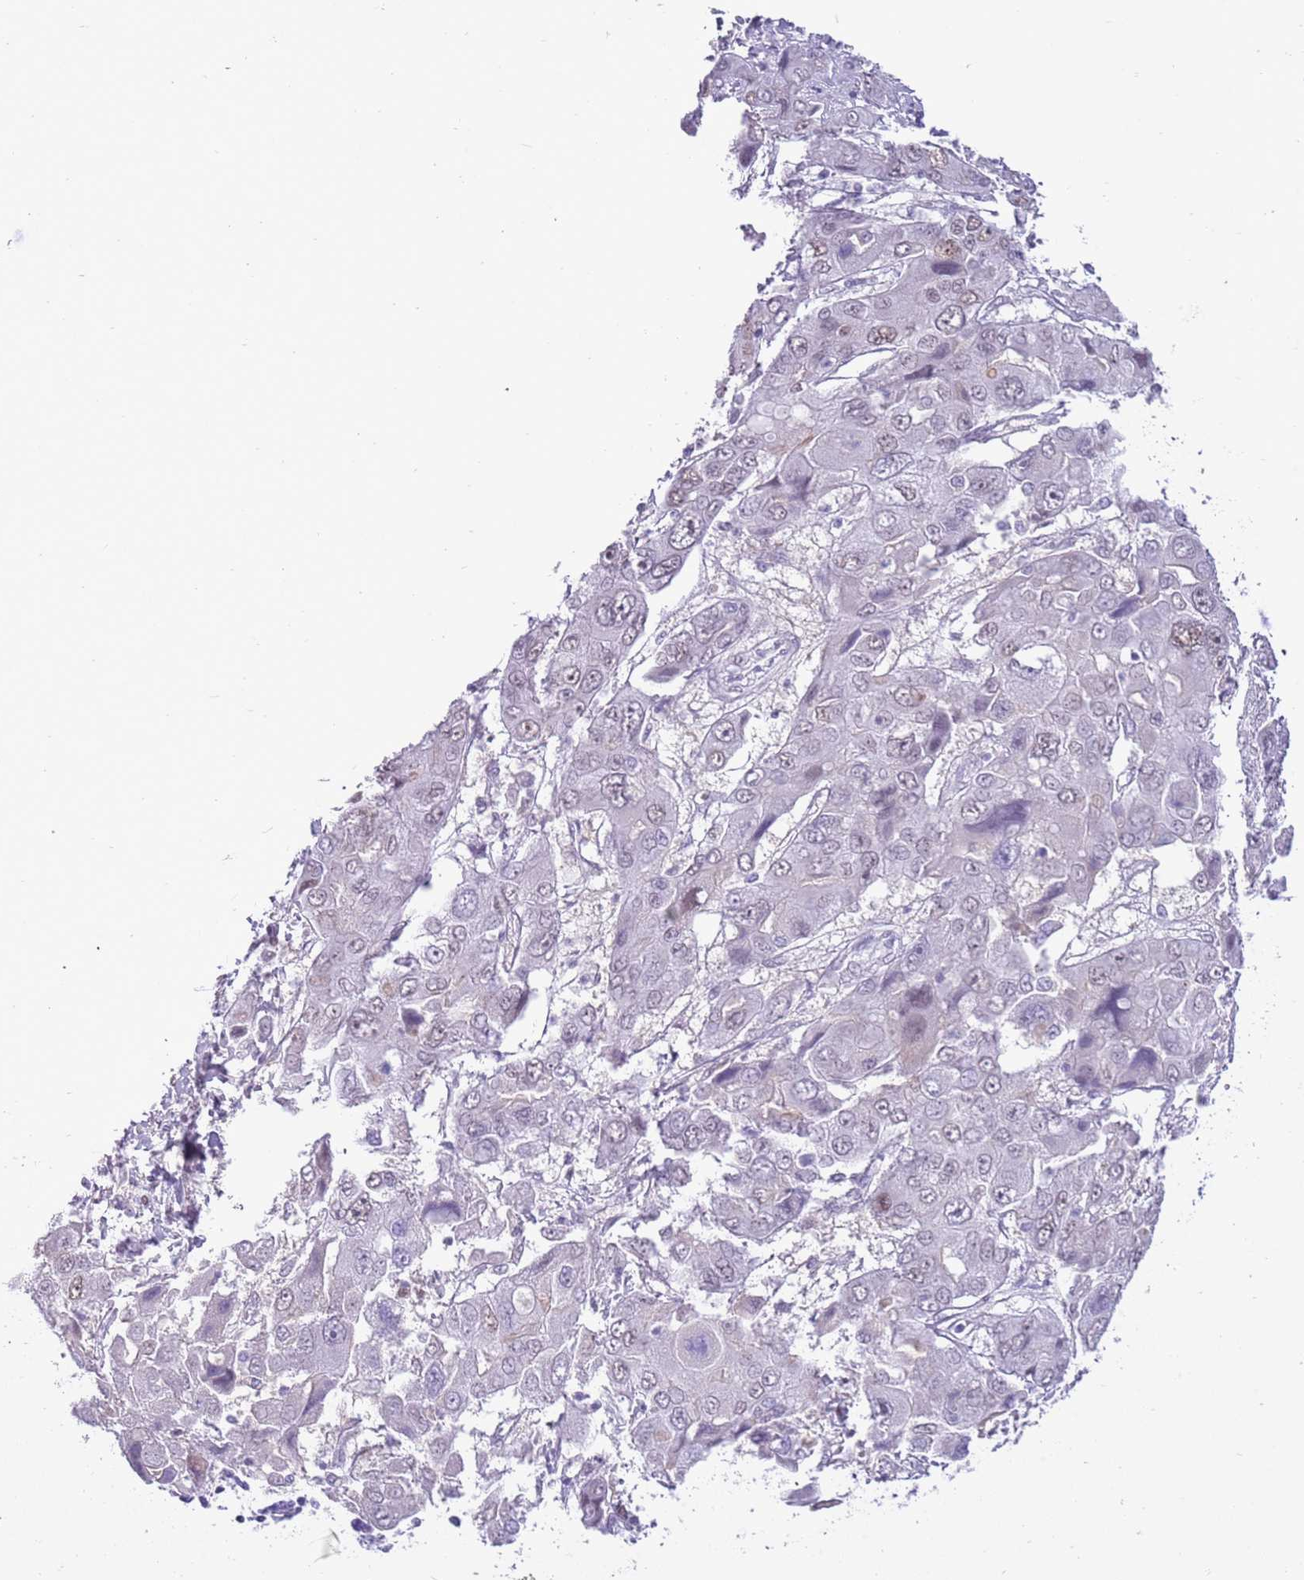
{"staining": {"intensity": "weak", "quantity": "<25%", "location": "nuclear"}, "tissue": "liver cancer", "cell_type": "Tumor cells", "image_type": "cancer", "snomed": [{"axis": "morphology", "description": "Cholangiocarcinoma"}, {"axis": "topography", "description": "Liver"}], "caption": "A photomicrograph of human liver cholangiocarcinoma is negative for staining in tumor cells.", "gene": "PPP1R17", "patient": {"sex": "male", "age": 67}}